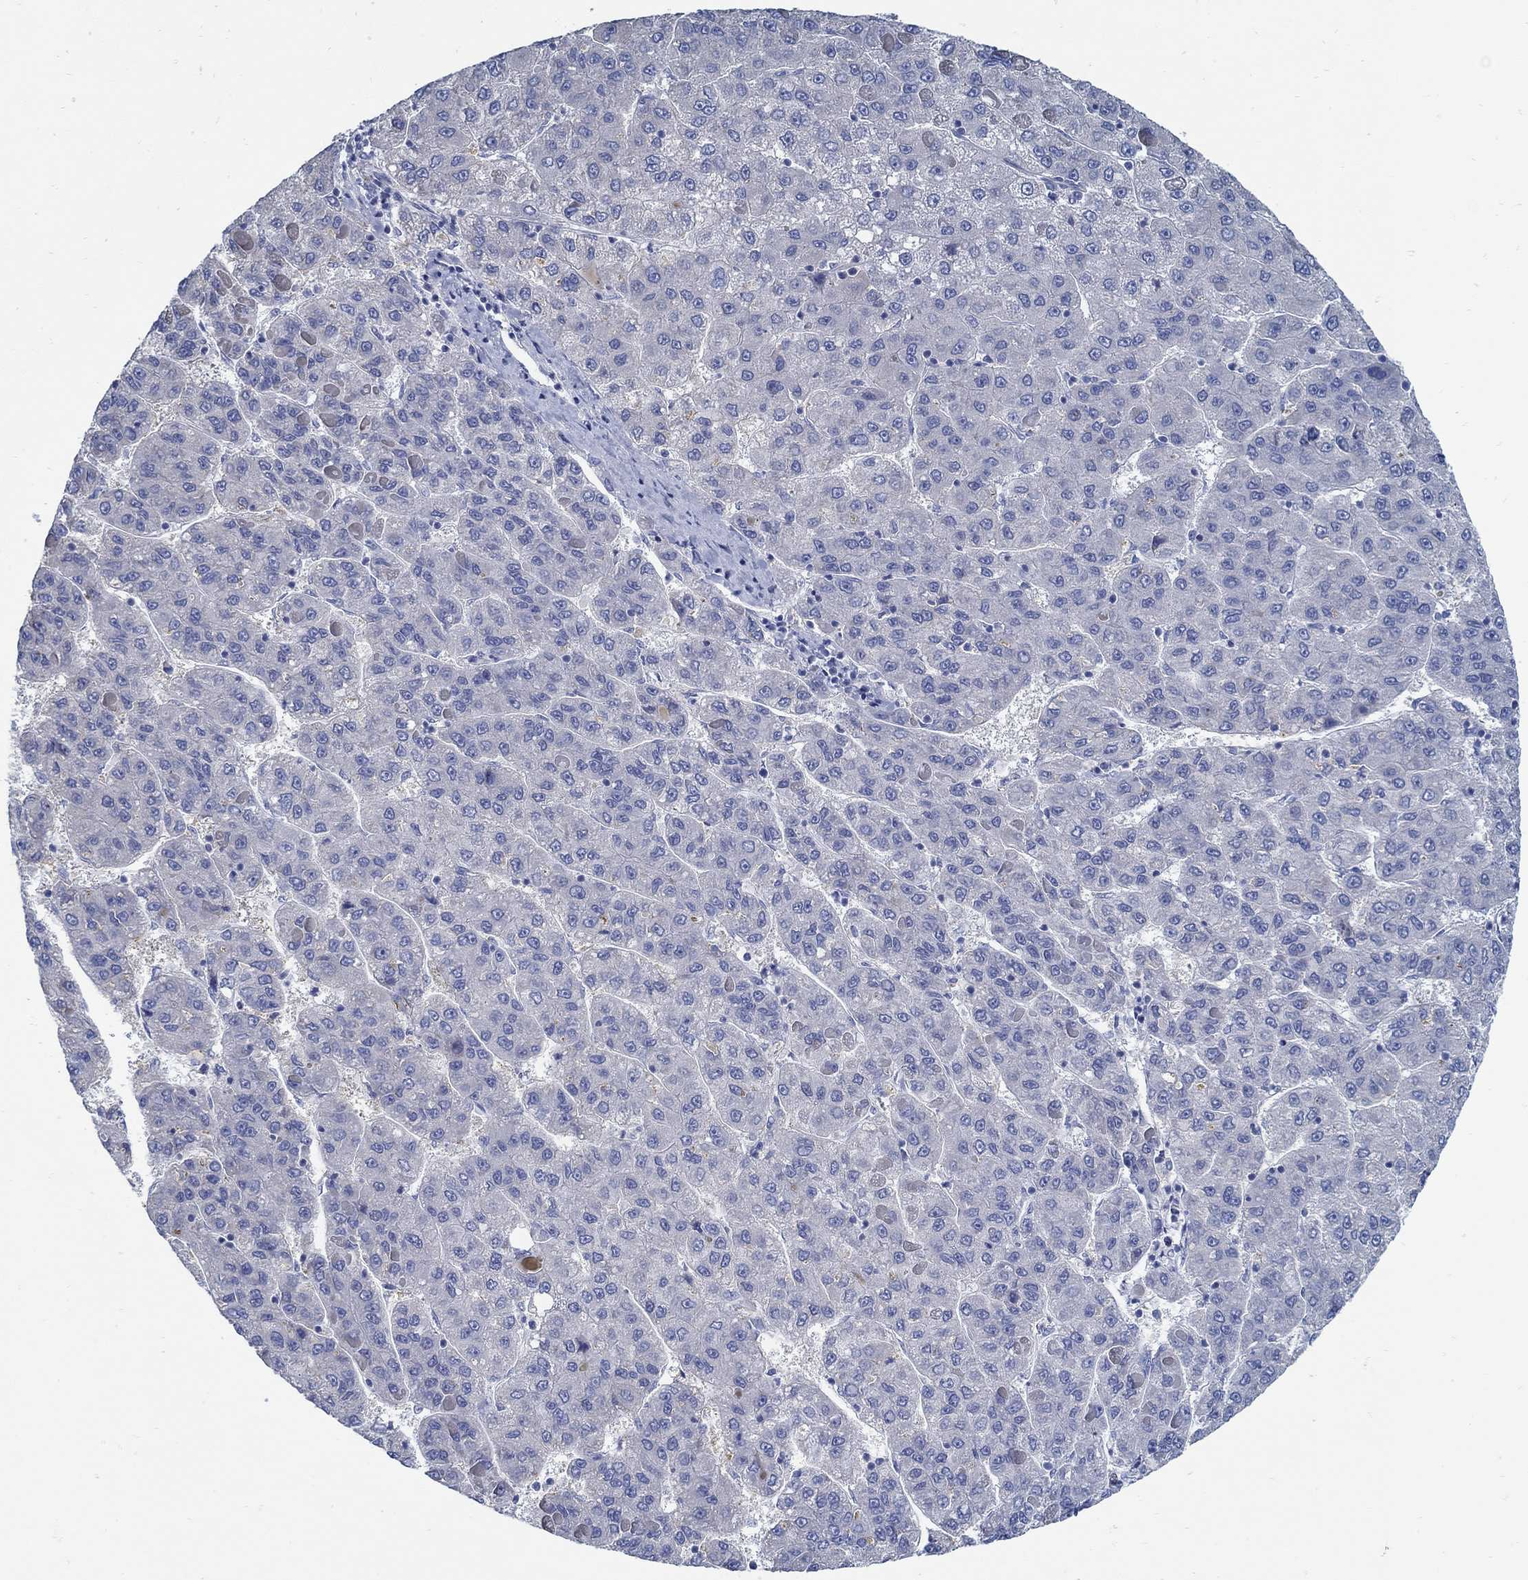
{"staining": {"intensity": "negative", "quantity": "none", "location": "none"}, "tissue": "liver cancer", "cell_type": "Tumor cells", "image_type": "cancer", "snomed": [{"axis": "morphology", "description": "Carcinoma, Hepatocellular, NOS"}, {"axis": "topography", "description": "Liver"}], "caption": "Tumor cells show no significant protein staining in liver cancer. (DAB immunohistochemistry (IHC) with hematoxylin counter stain).", "gene": "C15orf39", "patient": {"sex": "female", "age": 82}}